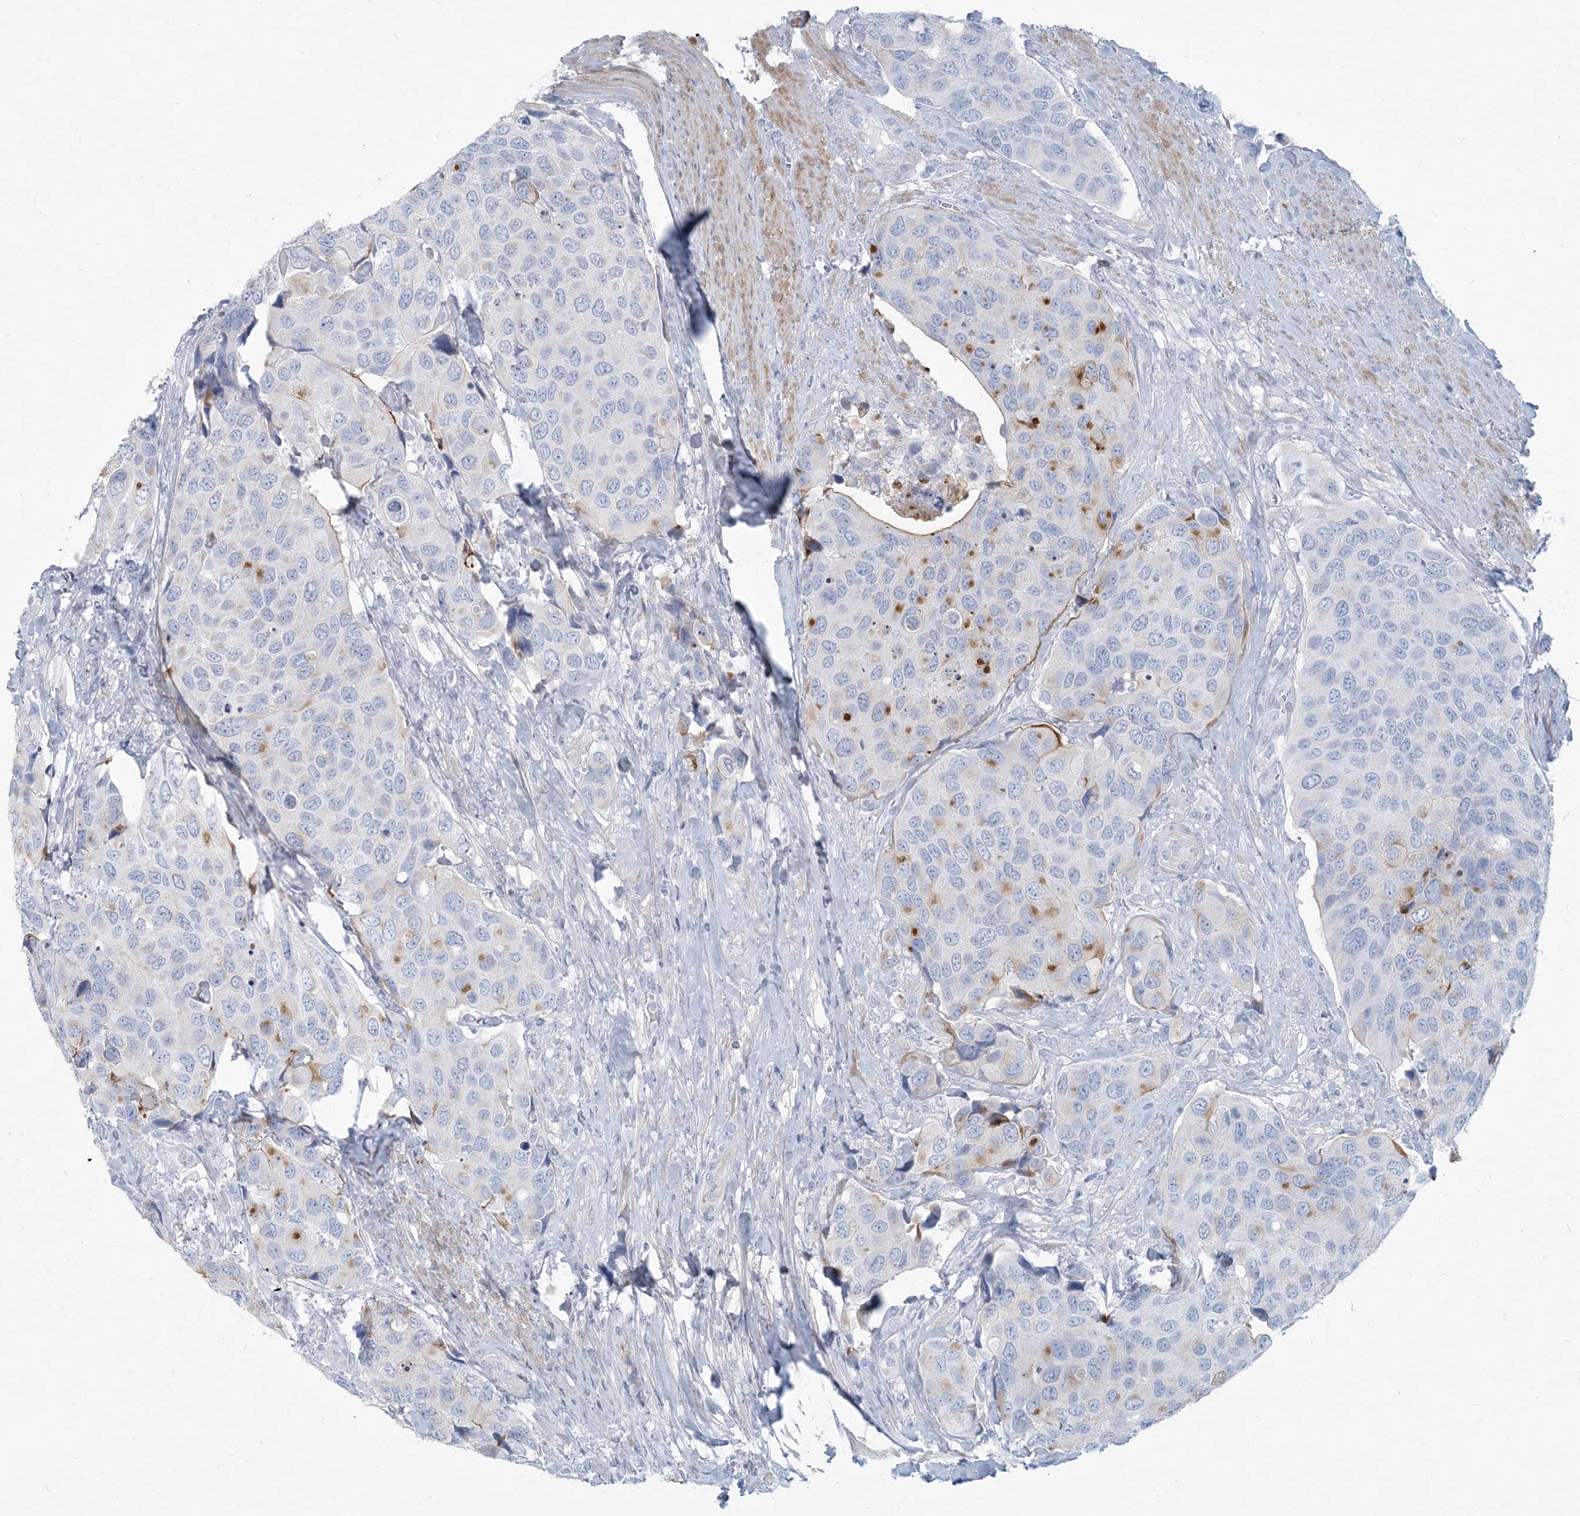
{"staining": {"intensity": "moderate", "quantity": "<25%", "location": "cytoplasmic/membranous"}, "tissue": "urothelial cancer", "cell_type": "Tumor cells", "image_type": "cancer", "snomed": [{"axis": "morphology", "description": "Urothelial carcinoma, High grade"}, {"axis": "topography", "description": "Urinary bladder"}], "caption": "DAB immunohistochemical staining of human urothelial carcinoma (high-grade) shows moderate cytoplasmic/membranous protein expression in about <25% of tumor cells.", "gene": "MOXD1", "patient": {"sex": "male", "age": 74}}